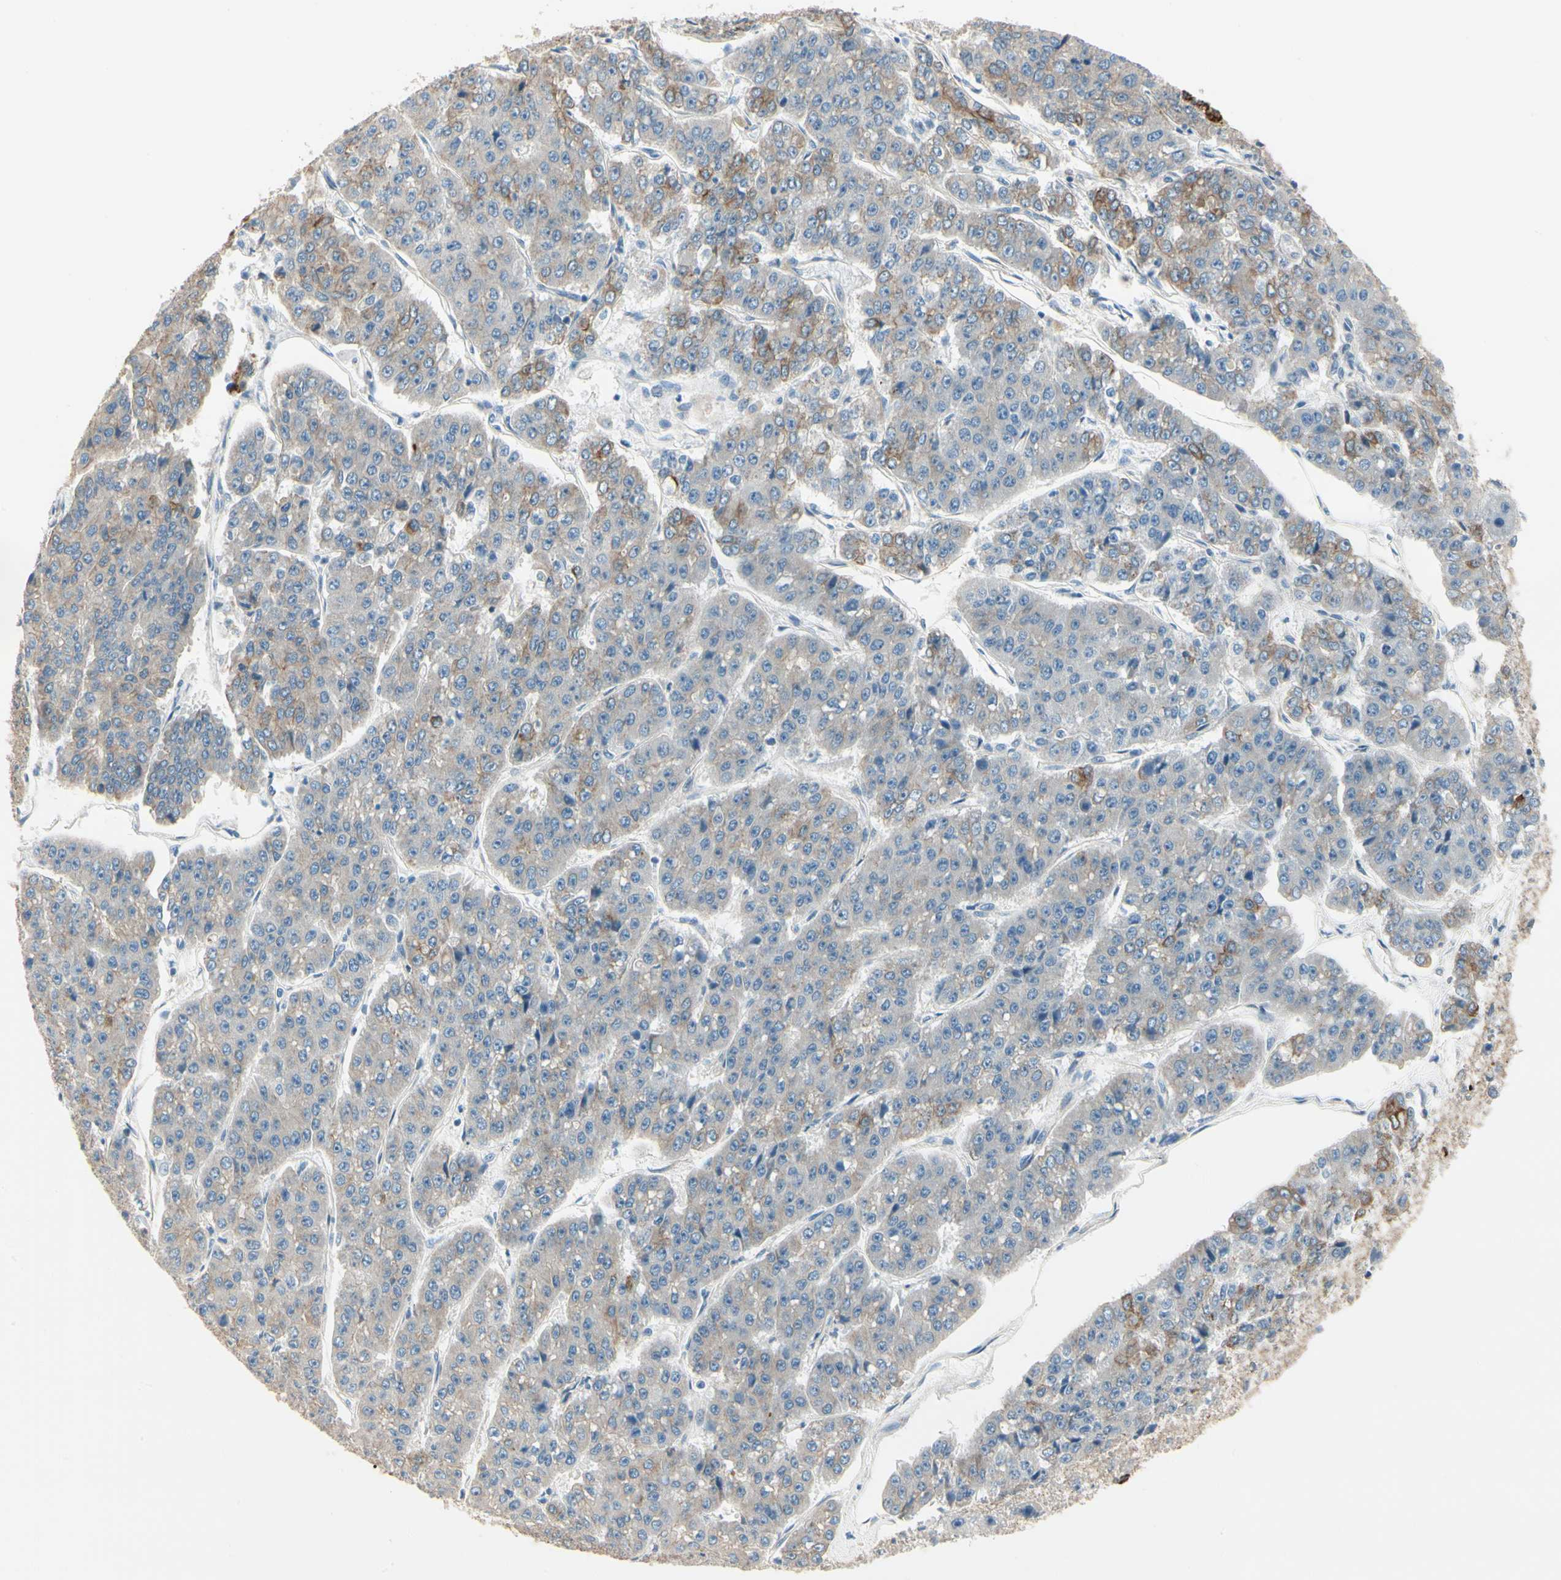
{"staining": {"intensity": "moderate", "quantity": "<25%", "location": "cytoplasmic/membranous"}, "tissue": "pancreatic cancer", "cell_type": "Tumor cells", "image_type": "cancer", "snomed": [{"axis": "morphology", "description": "Adenocarcinoma, NOS"}, {"axis": "topography", "description": "Pancreas"}], "caption": "Immunohistochemical staining of pancreatic cancer shows moderate cytoplasmic/membranous protein positivity in about <25% of tumor cells.", "gene": "DUSP12", "patient": {"sex": "male", "age": 50}}